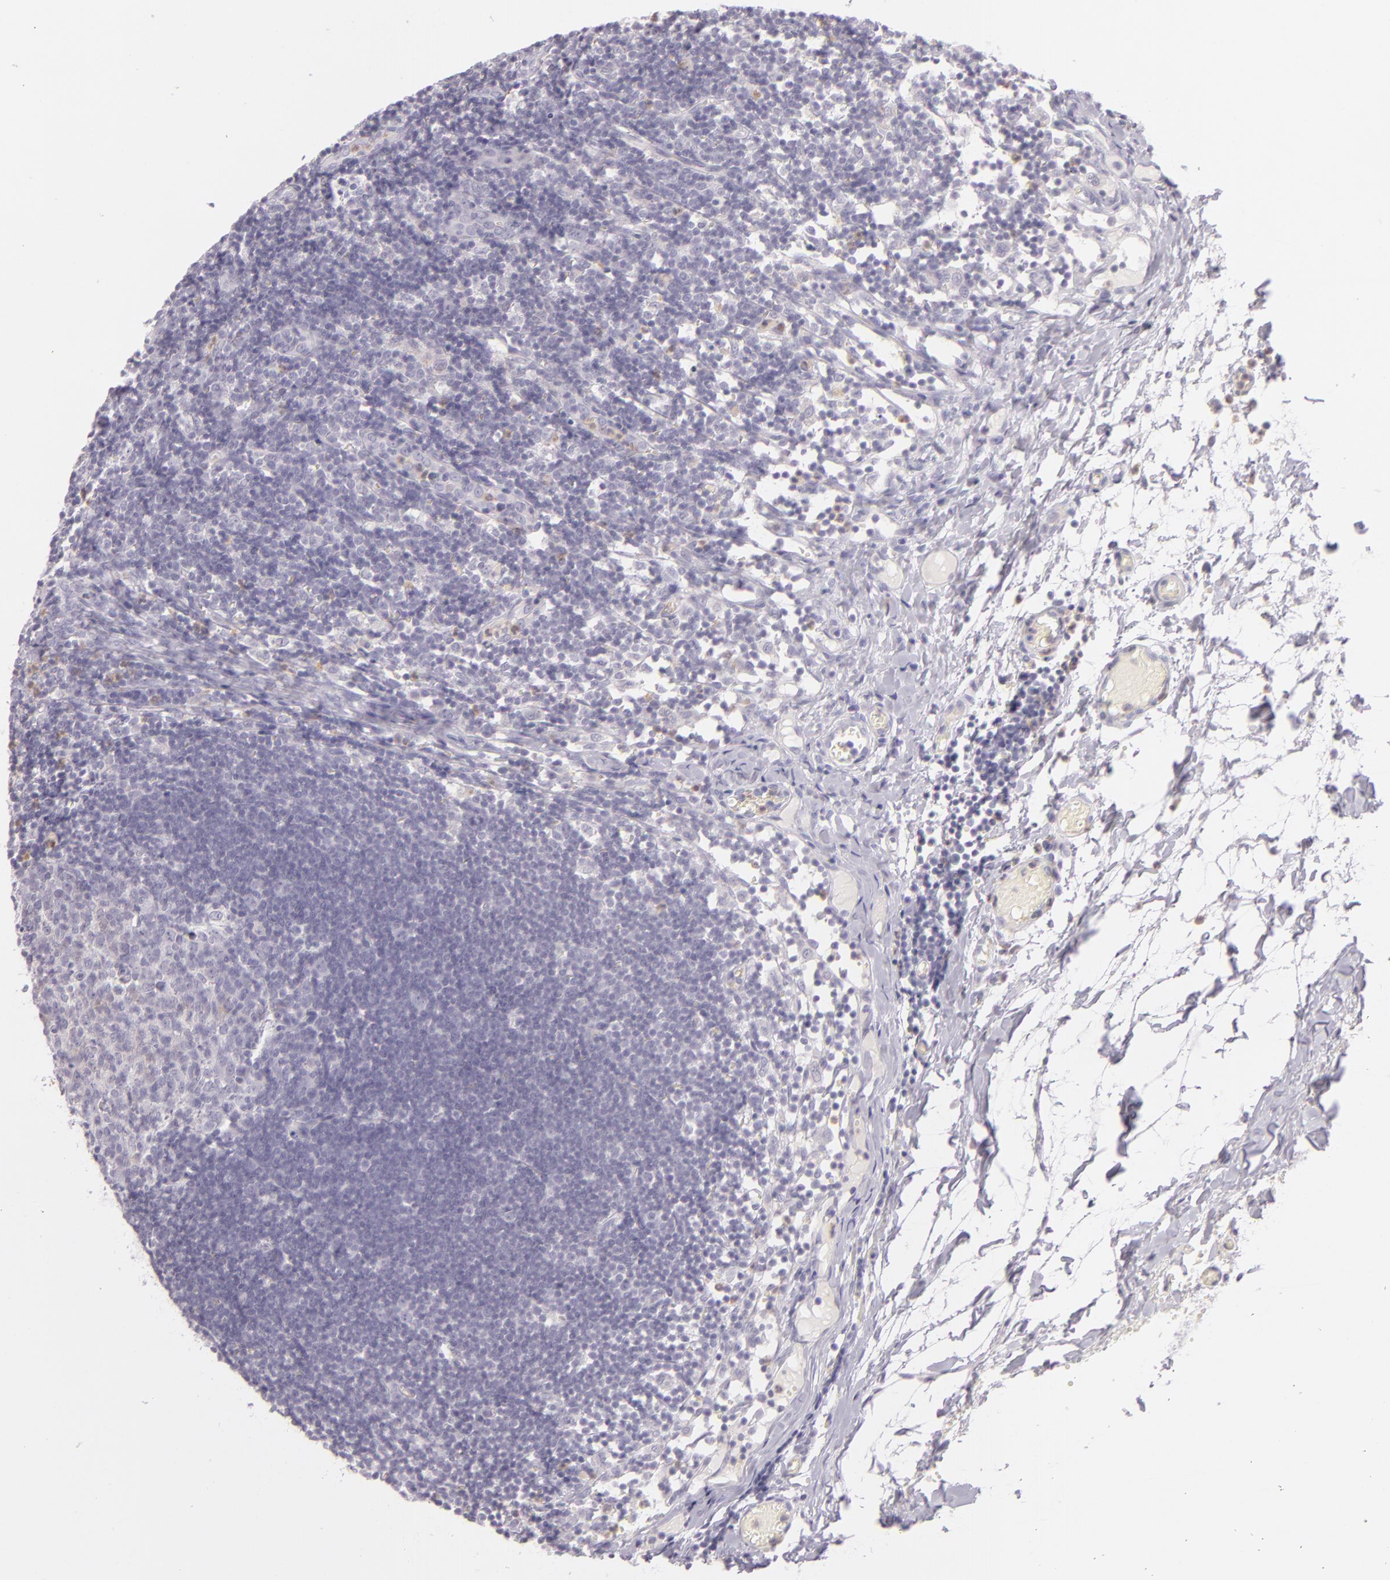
{"staining": {"intensity": "negative", "quantity": "none", "location": "none"}, "tissue": "lymph node", "cell_type": "Germinal center cells", "image_type": "normal", "snomed": [{"axis": "morphology", "description": "Normal tissue, NOS"}, {"axis": "morphology", "description": "Inflammation, NOS"}, {"axis": "topography", "description": "Lymph node"}, {"axis": "topography", "description": "Salivary gland"}], "caption": "Germinal center cells show no significant expression in benign lymph node.", "gene": "CBS", "patient": {"sex": "male", "age": 3}}